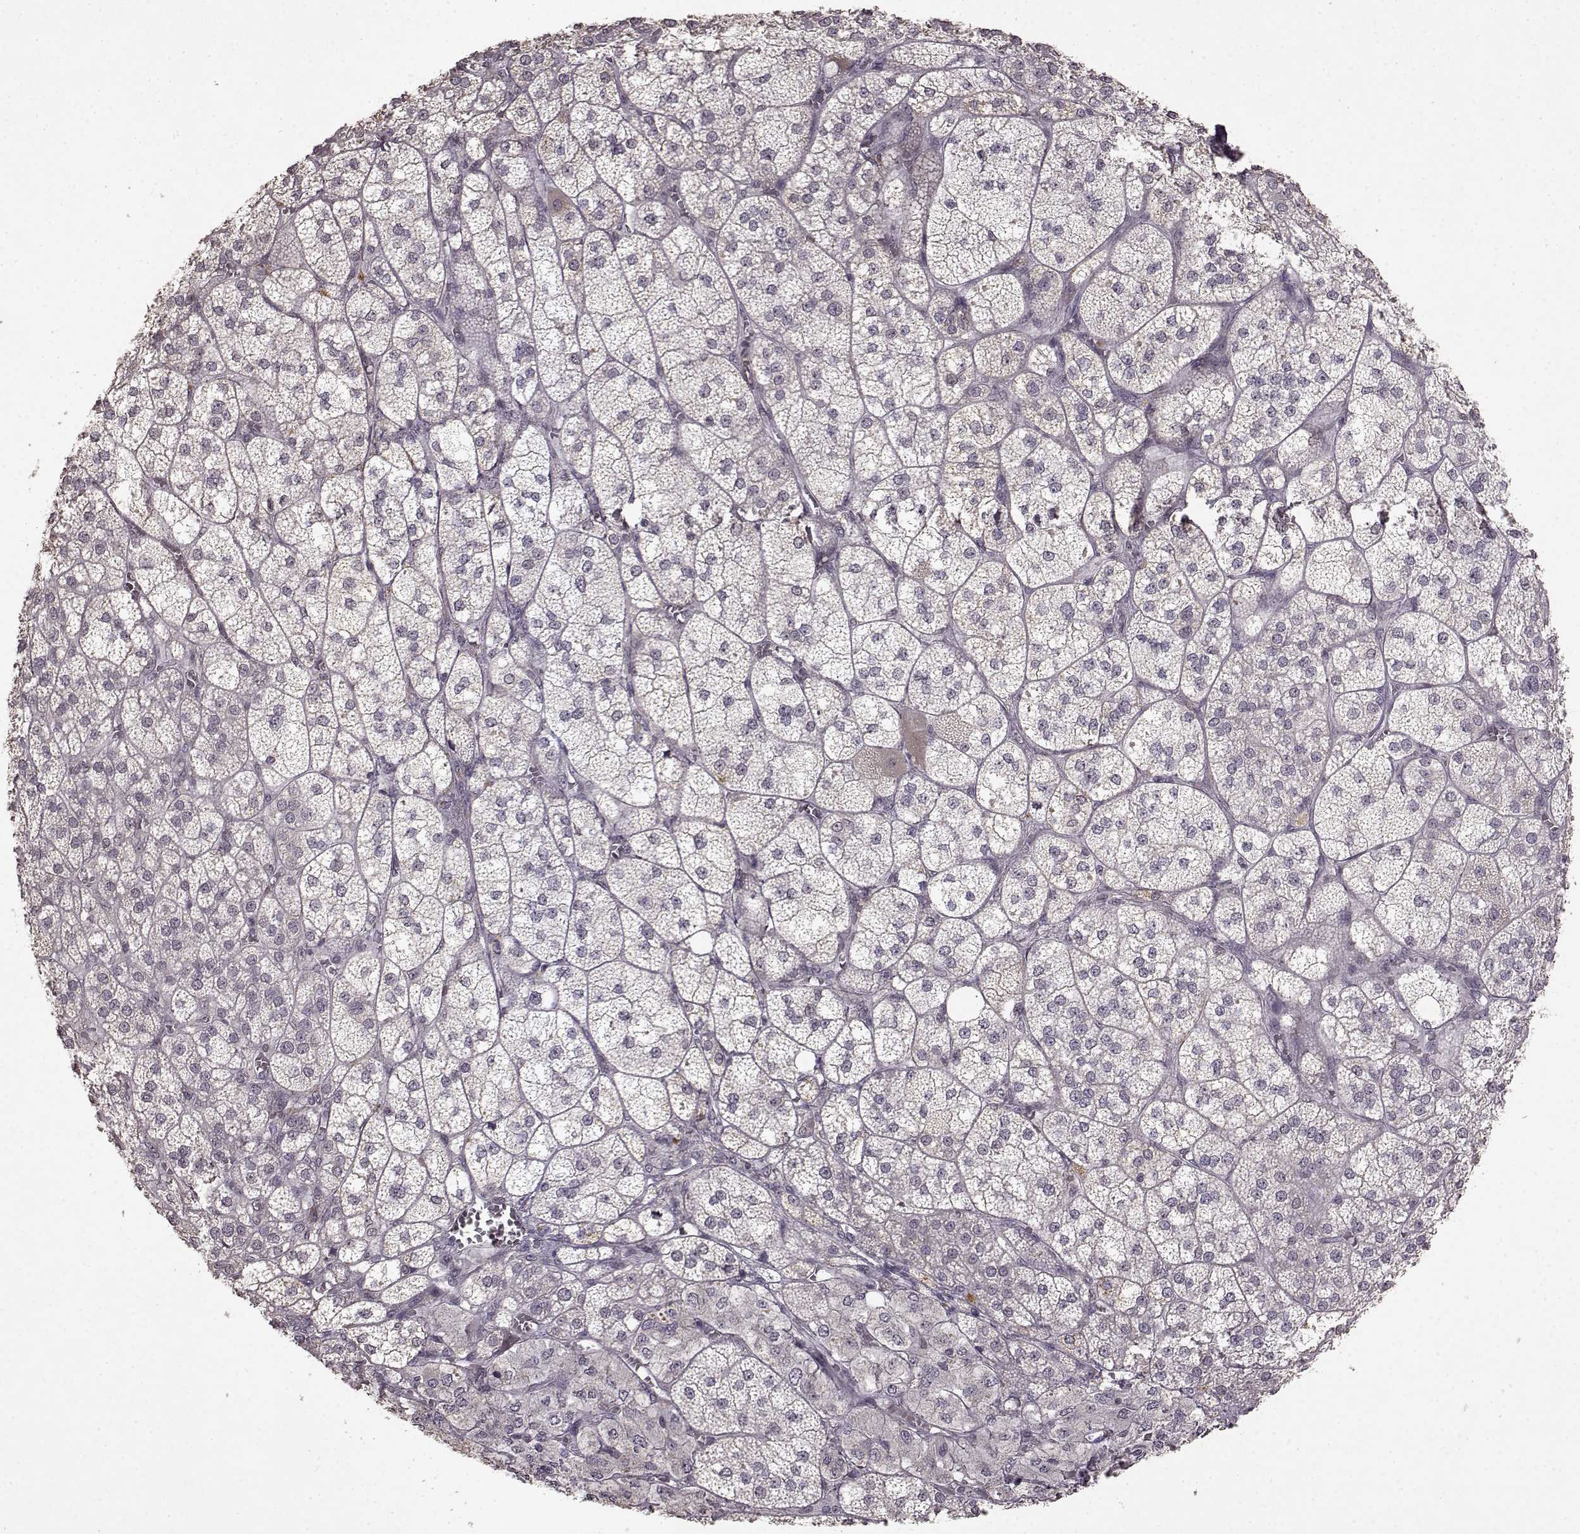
{"staining": {"intensity": "negative", "quantity": "none", "location": "none"}, "tissue": "adrenal gland", "cell_type": "Glandular cells", "image_type": "normal", "snomed": [{"axis": "morphology", "description": "Normal tissue, NOS"}, {"axis": "topography", "description": "Adrenal gland"}], "caption": "The image demonstrates no significant staining in glandular cells of adrenal gland.", "gene": "LHB", "patient": {"sex": "female", "age": 60}}